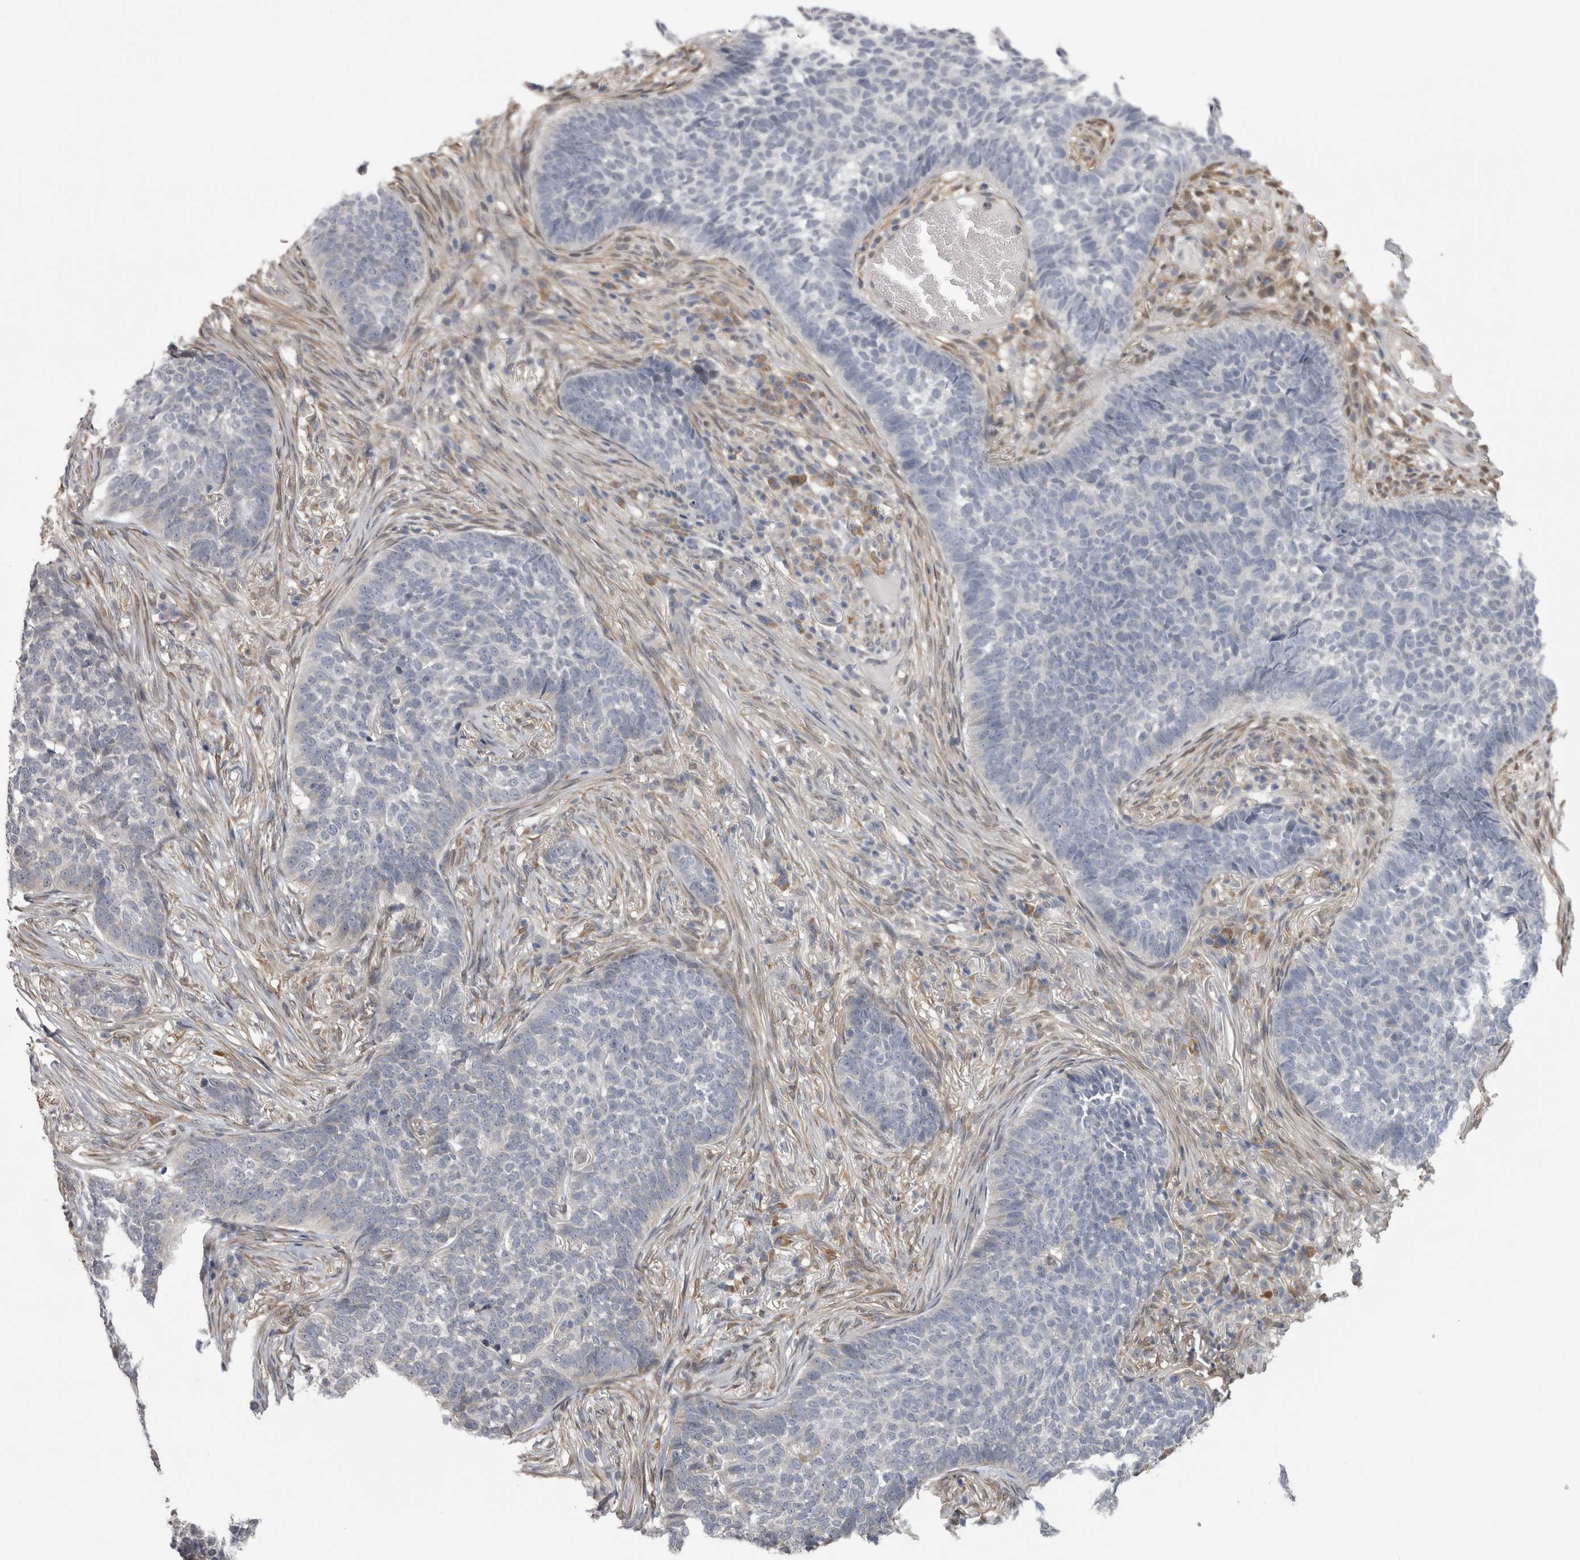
{"staining": {"intensity": "negative", "quantity": "none", "location": "none"}, "tissue": "skin cancer", "cell_type": "Tumor cells", "image_type": "cancer", "snomed": [{"axis": "morphology", "description": "Basal cell carcinoma"}, {"axis": "topography", "description": "Skin"}], "caption": "Immunohistochemistry image of human skin cancer stained for a protein (brown), which exhibits no positivity in tumor cells.", "gene": "CHIC2", "patient": {"sex": "male", "age": 85}}